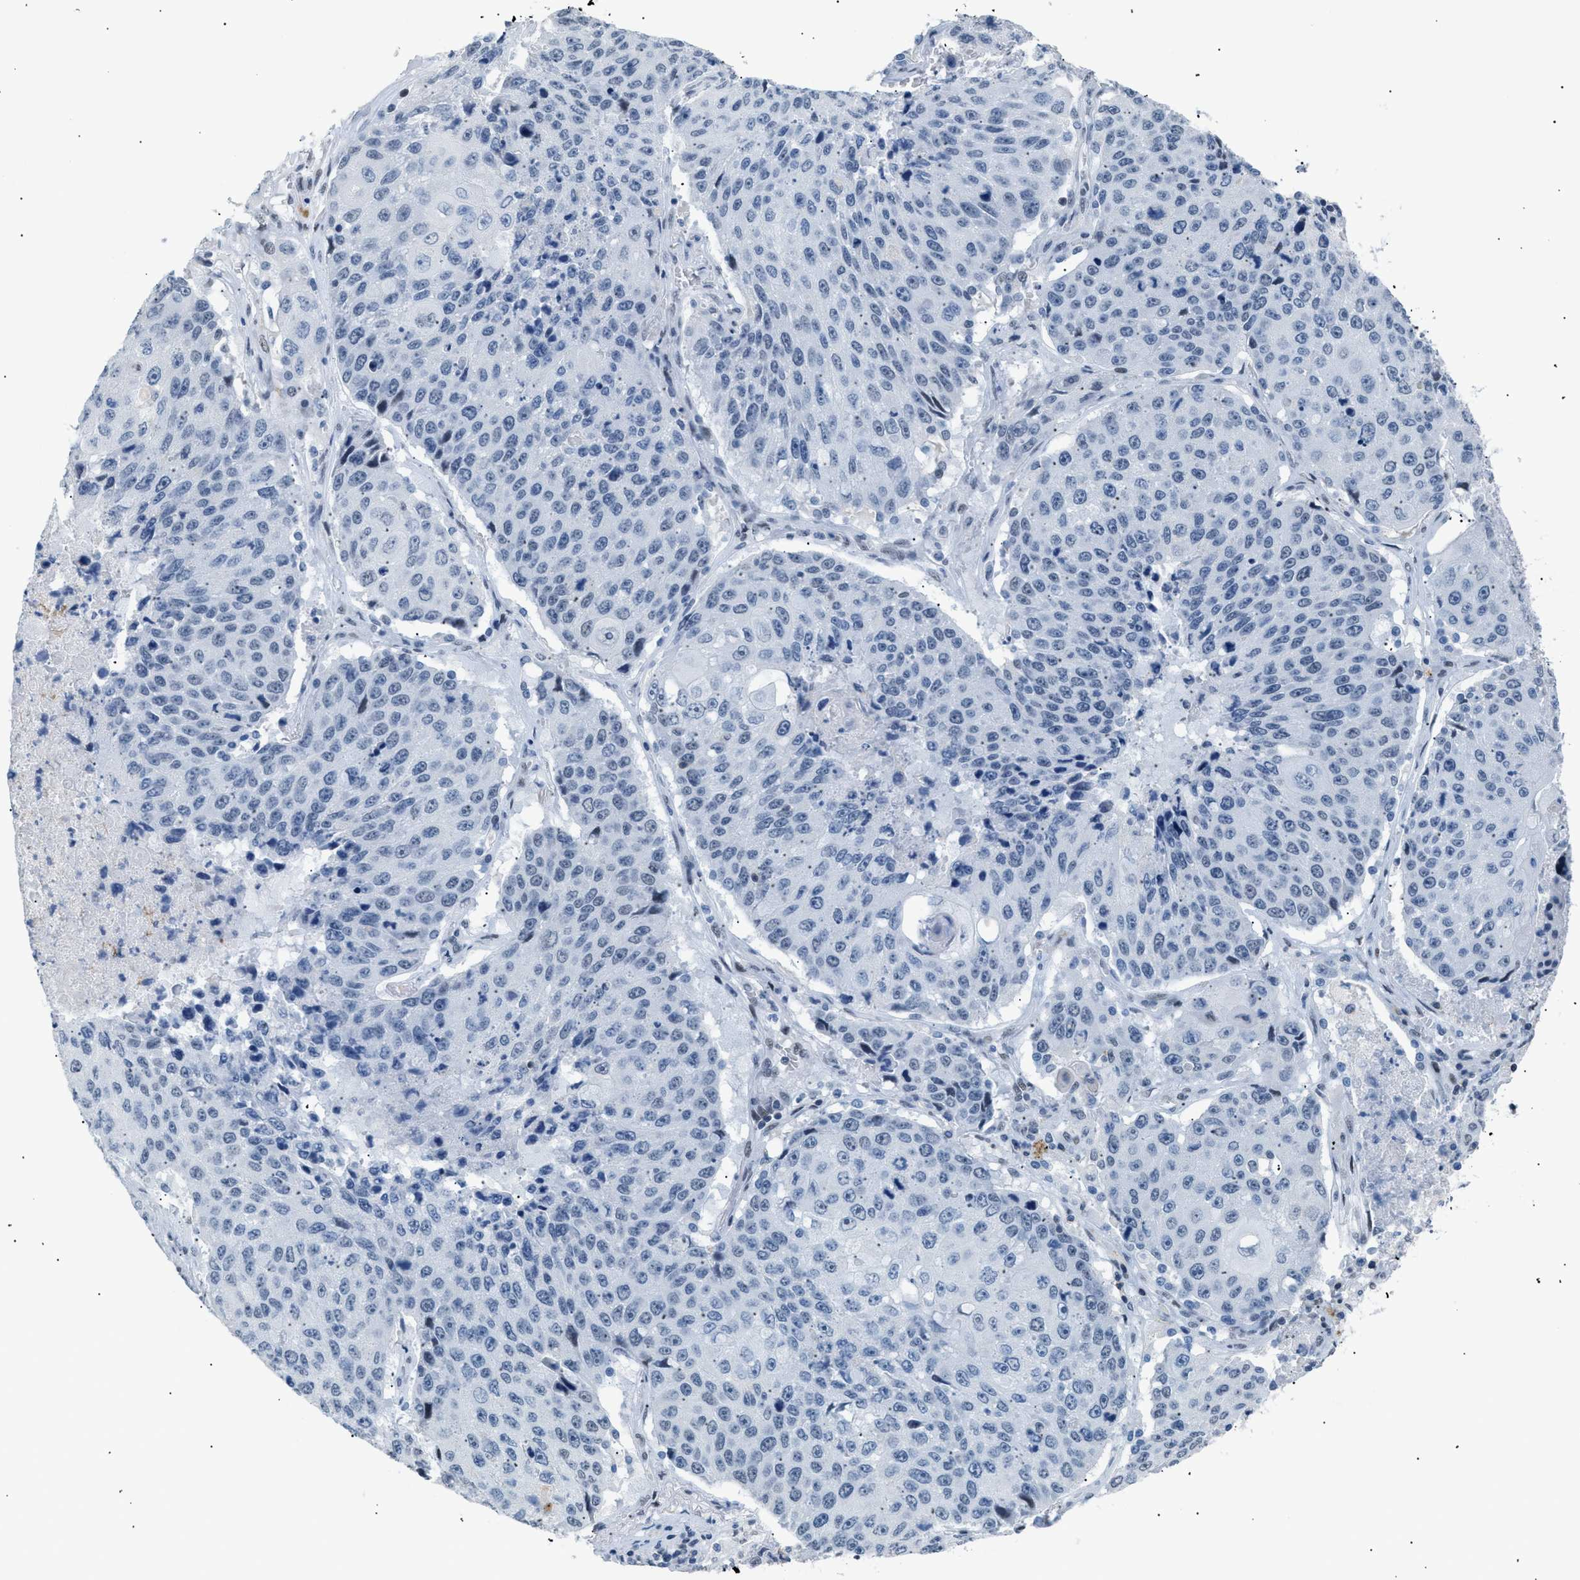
{"staining": {"intensity": "negative", "quantity": "none", "location": "none"}, "tissue": "lung cancer", "cell_type": "Tumor cells", "image_type": "cancer", "snomed": [{"axis": "morphology", "description": "Squamous cell carcinoma, NOS"}, {"axis": "topography", "description": "Lung"}], "caption": "Protein analysis of squamous cell carcinoma (lung) exhibits no significant staining in tumor cells.", "gene": "KCNC3", "patient": {"sex": "male", "age": 61}}